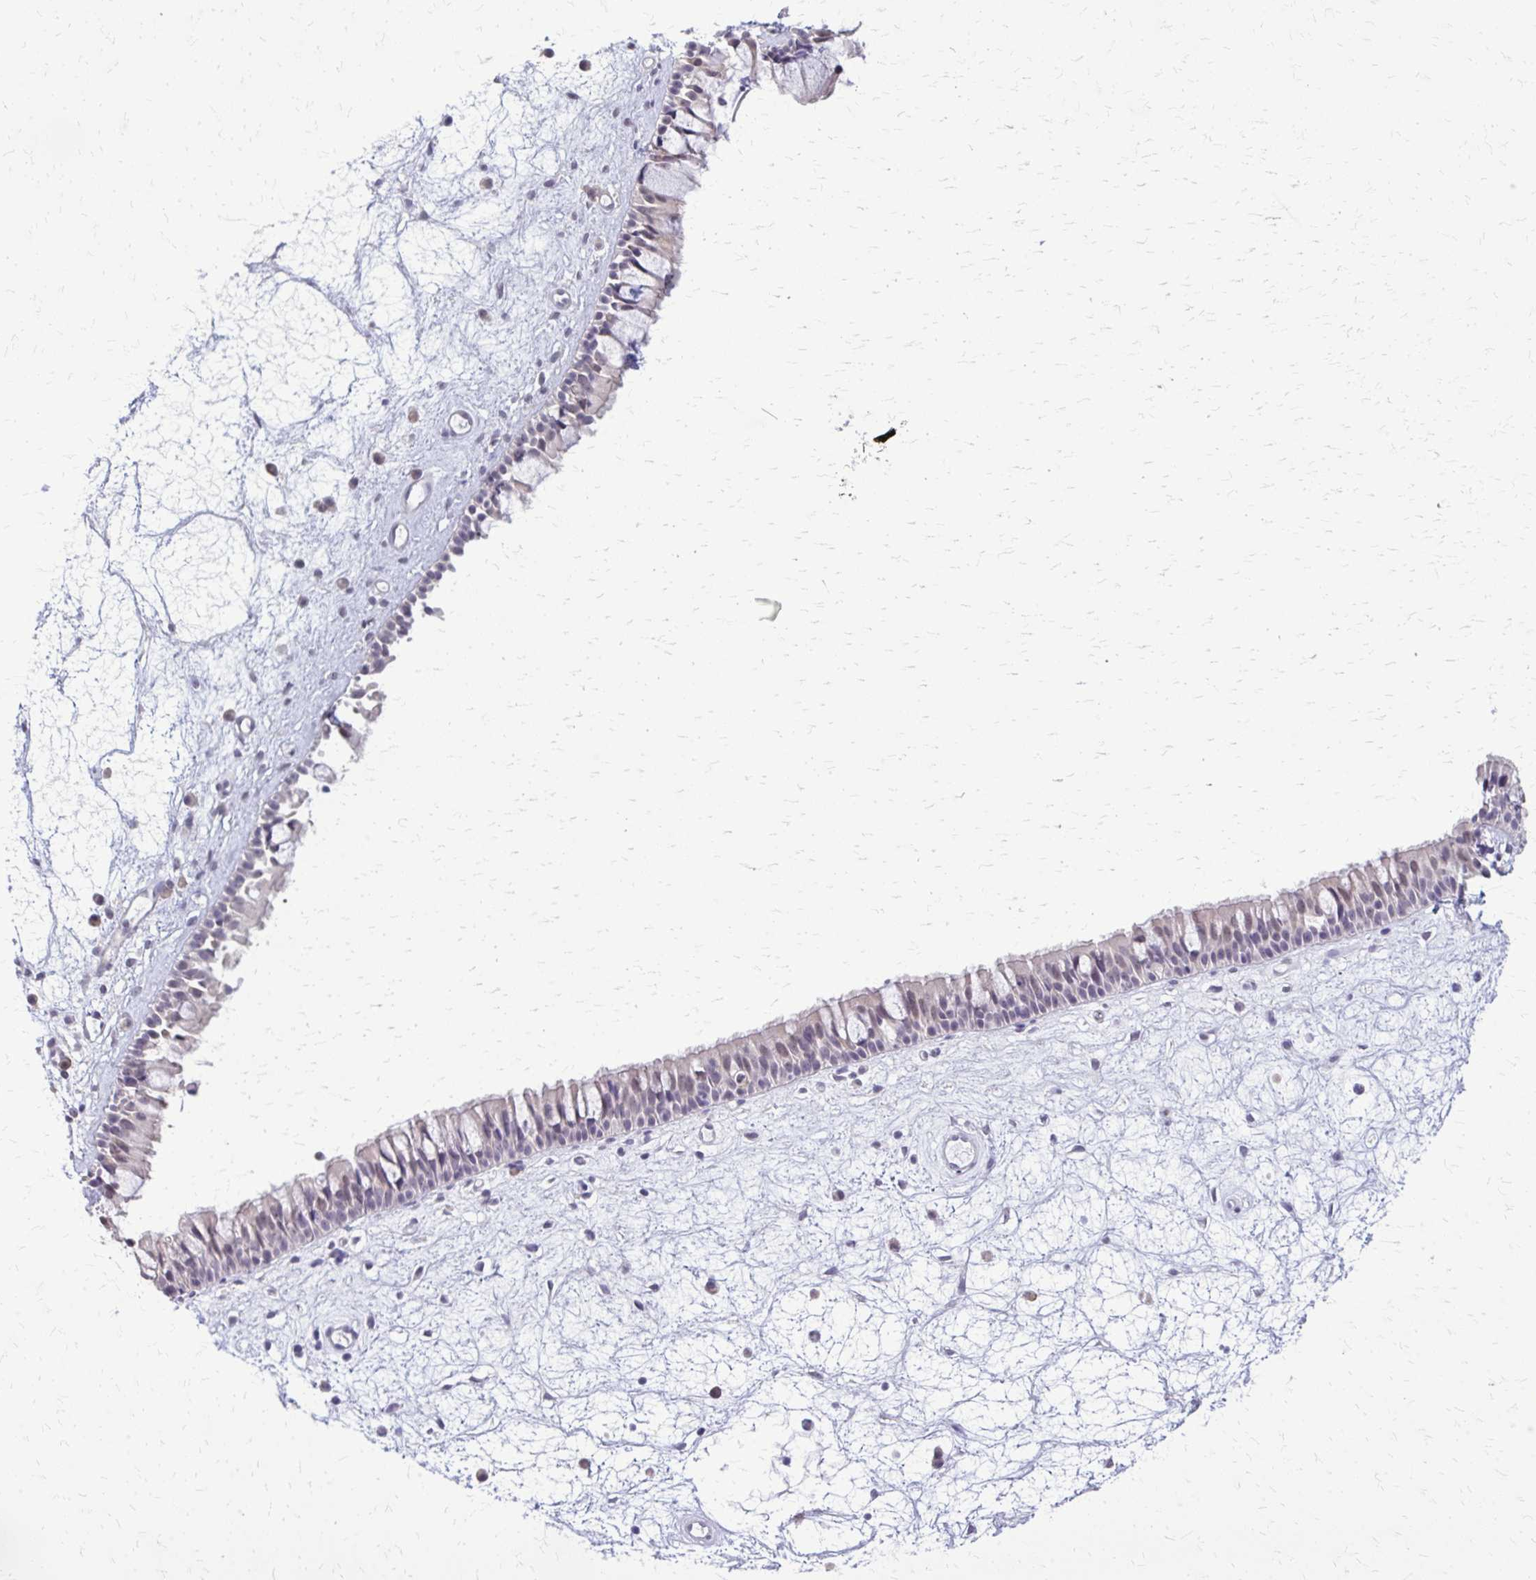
{"staining": {"intensity": "negative", "quantity": "none", "location": "none"}, "tissue": "nasopharynx", "cell_type": "Respiratory epithelial cells", "image_type": "normal", "snomed": [{"axis": "morphology", "description": "Normal tissue, NOS"}, {"axis": "topography", "description": "Nasopharynx"}], "caption": "This photomicrograph is of benign nasopharynx stained with immunohistochemistry (IHC) to label a protein in brown with the nuclei are counter-stained blue. There is no positivity in respiratory epithelial cells.", "gene": "PLCB1", "patient": {"sex": "male", "age": 69}}